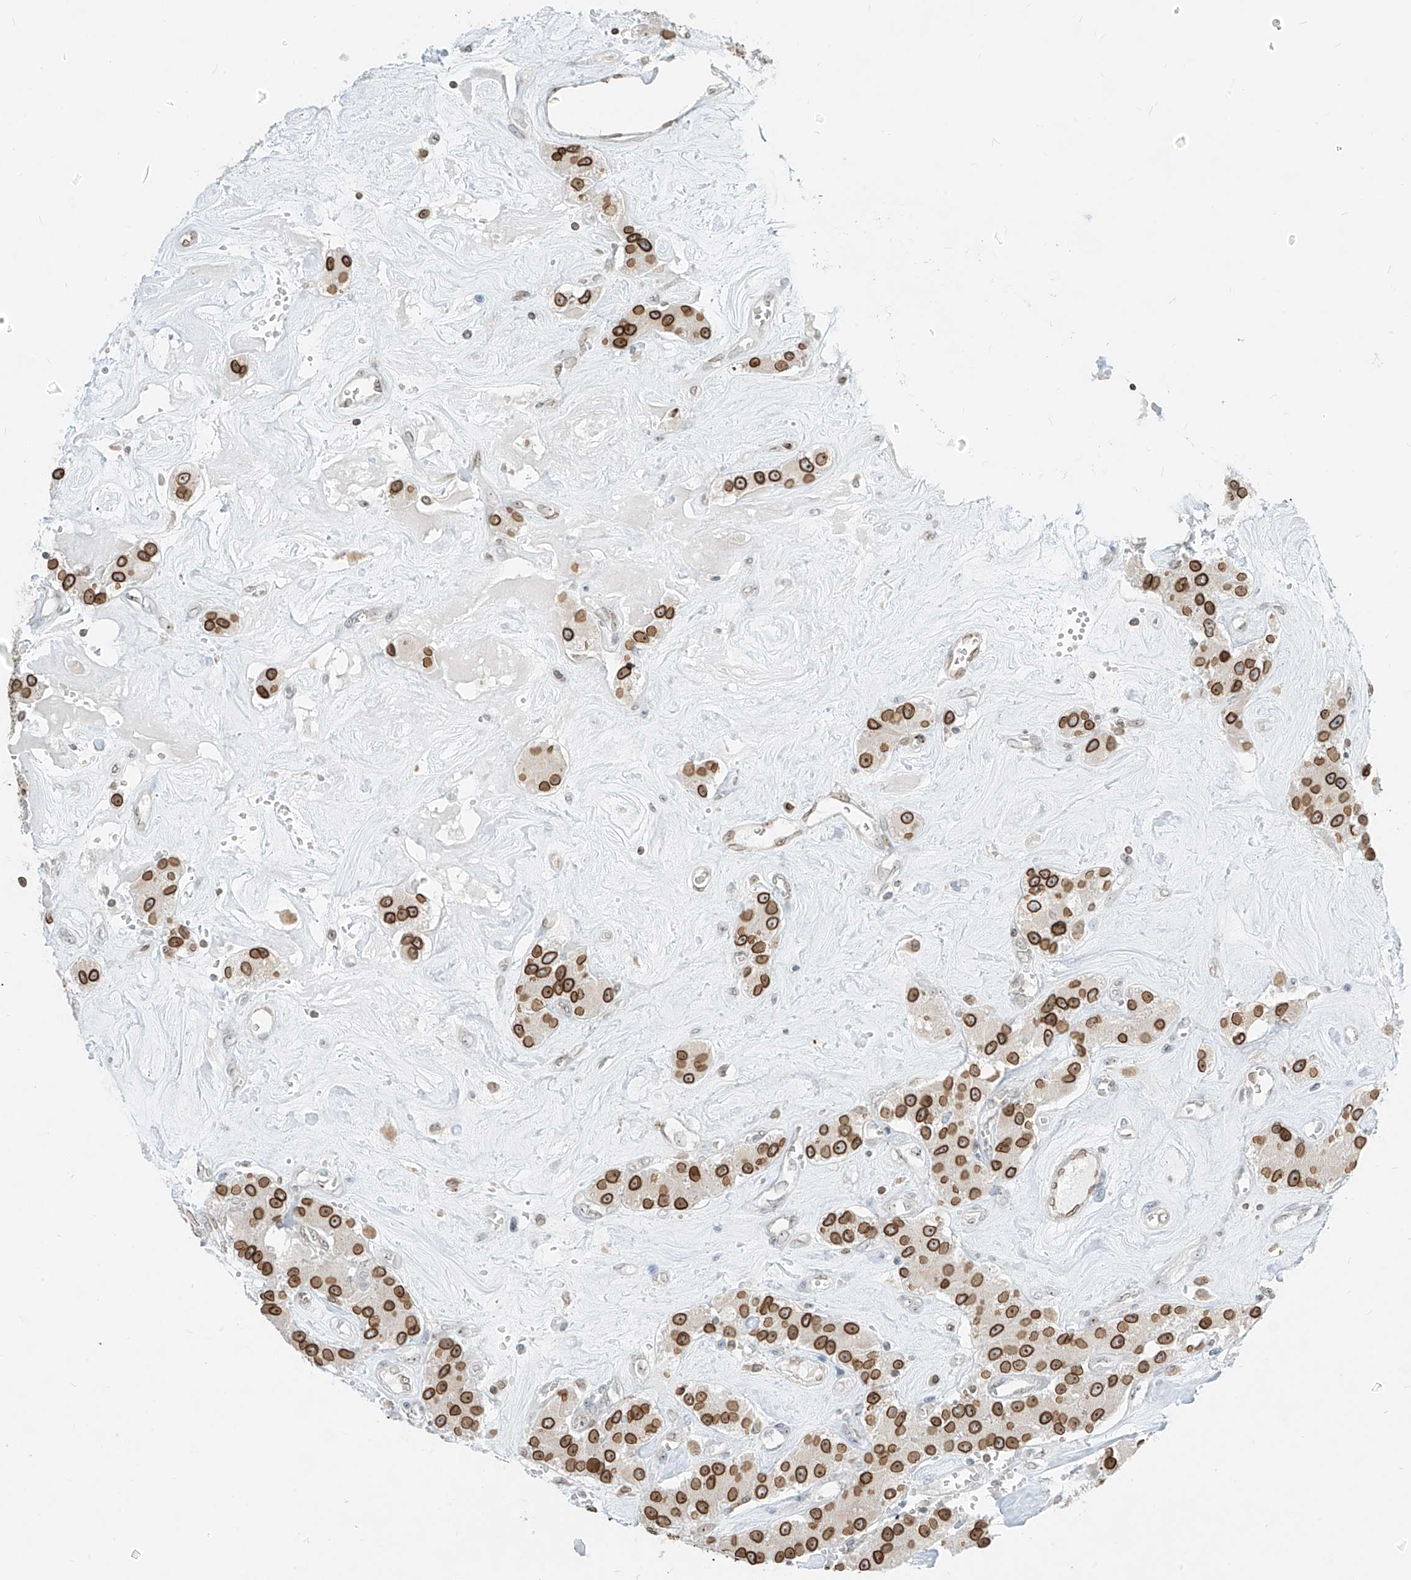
{"staining": {"intensity": "strong", "quantity": "25%-75%", "location": "cytoplasmic/membranous,nuclear"}, "tissue": "carcinoid", "cell_type": "Tumor cells", "image_type": "cancer", "snomed": [{"axis": "morphology", "description": "Carcinoid, malignant, NOS"}, {"axis": "topography", "description": "Pancreas"}], "caption": "Immunohistochemistry (IHC) of carcinoid exhibits high levels of strong cytoplasmic/membranous and nuclear staining in approximately 25%-75% of tumor cells.", "gene": "SAMD15", "patient": {"sex": "male", "age": 41}}